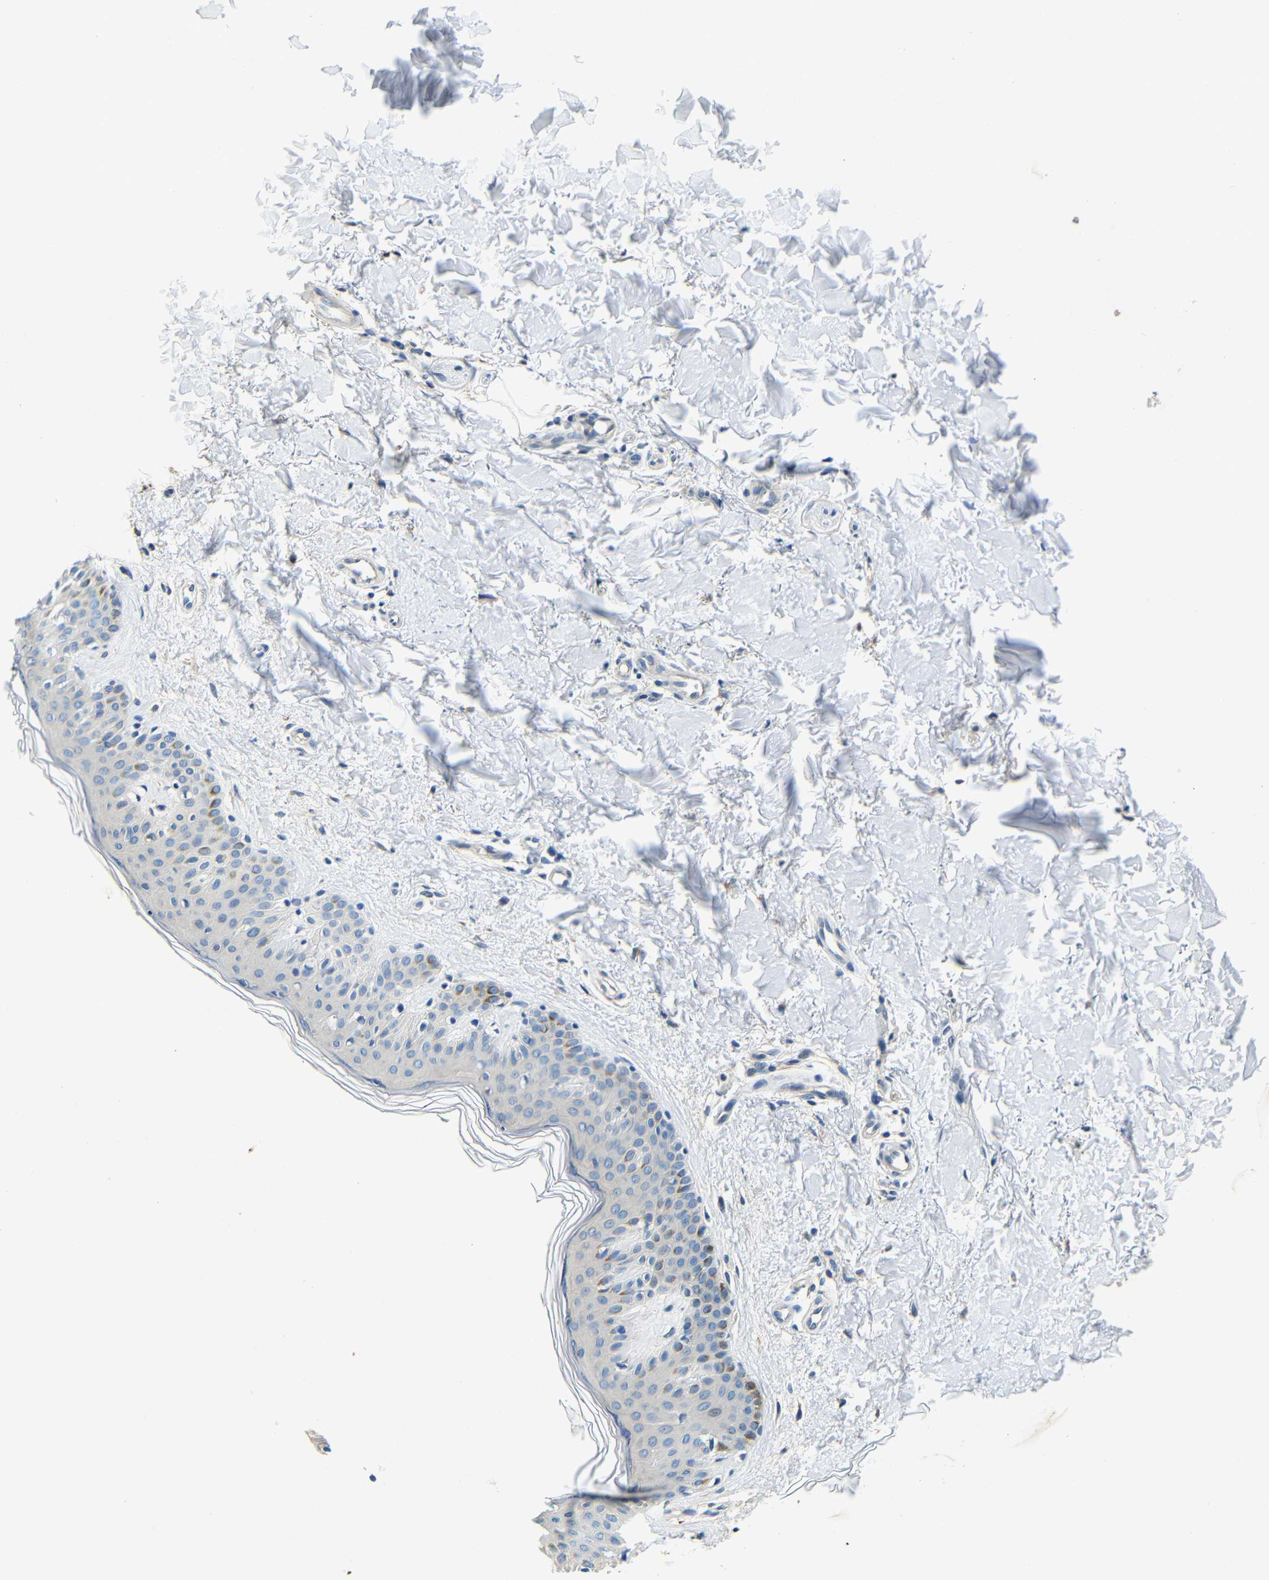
{"staining": {"intensity": "negative", "quantity": "none", "location": "none"}, "tissue": "skin", "cell_type": "Fibroblasts", "image_type": "normal", "snomed": [{"axis": "morphology", "description": "Normal tissue, NOS"}, {"axis": "topography", "description": "Skin"}], "caption": "Photomicrograph shows no significant protein positivity in fibroblasts of normal skin.", "gene": "FMO5", "patient": {"sex": "male", "age": 67}}